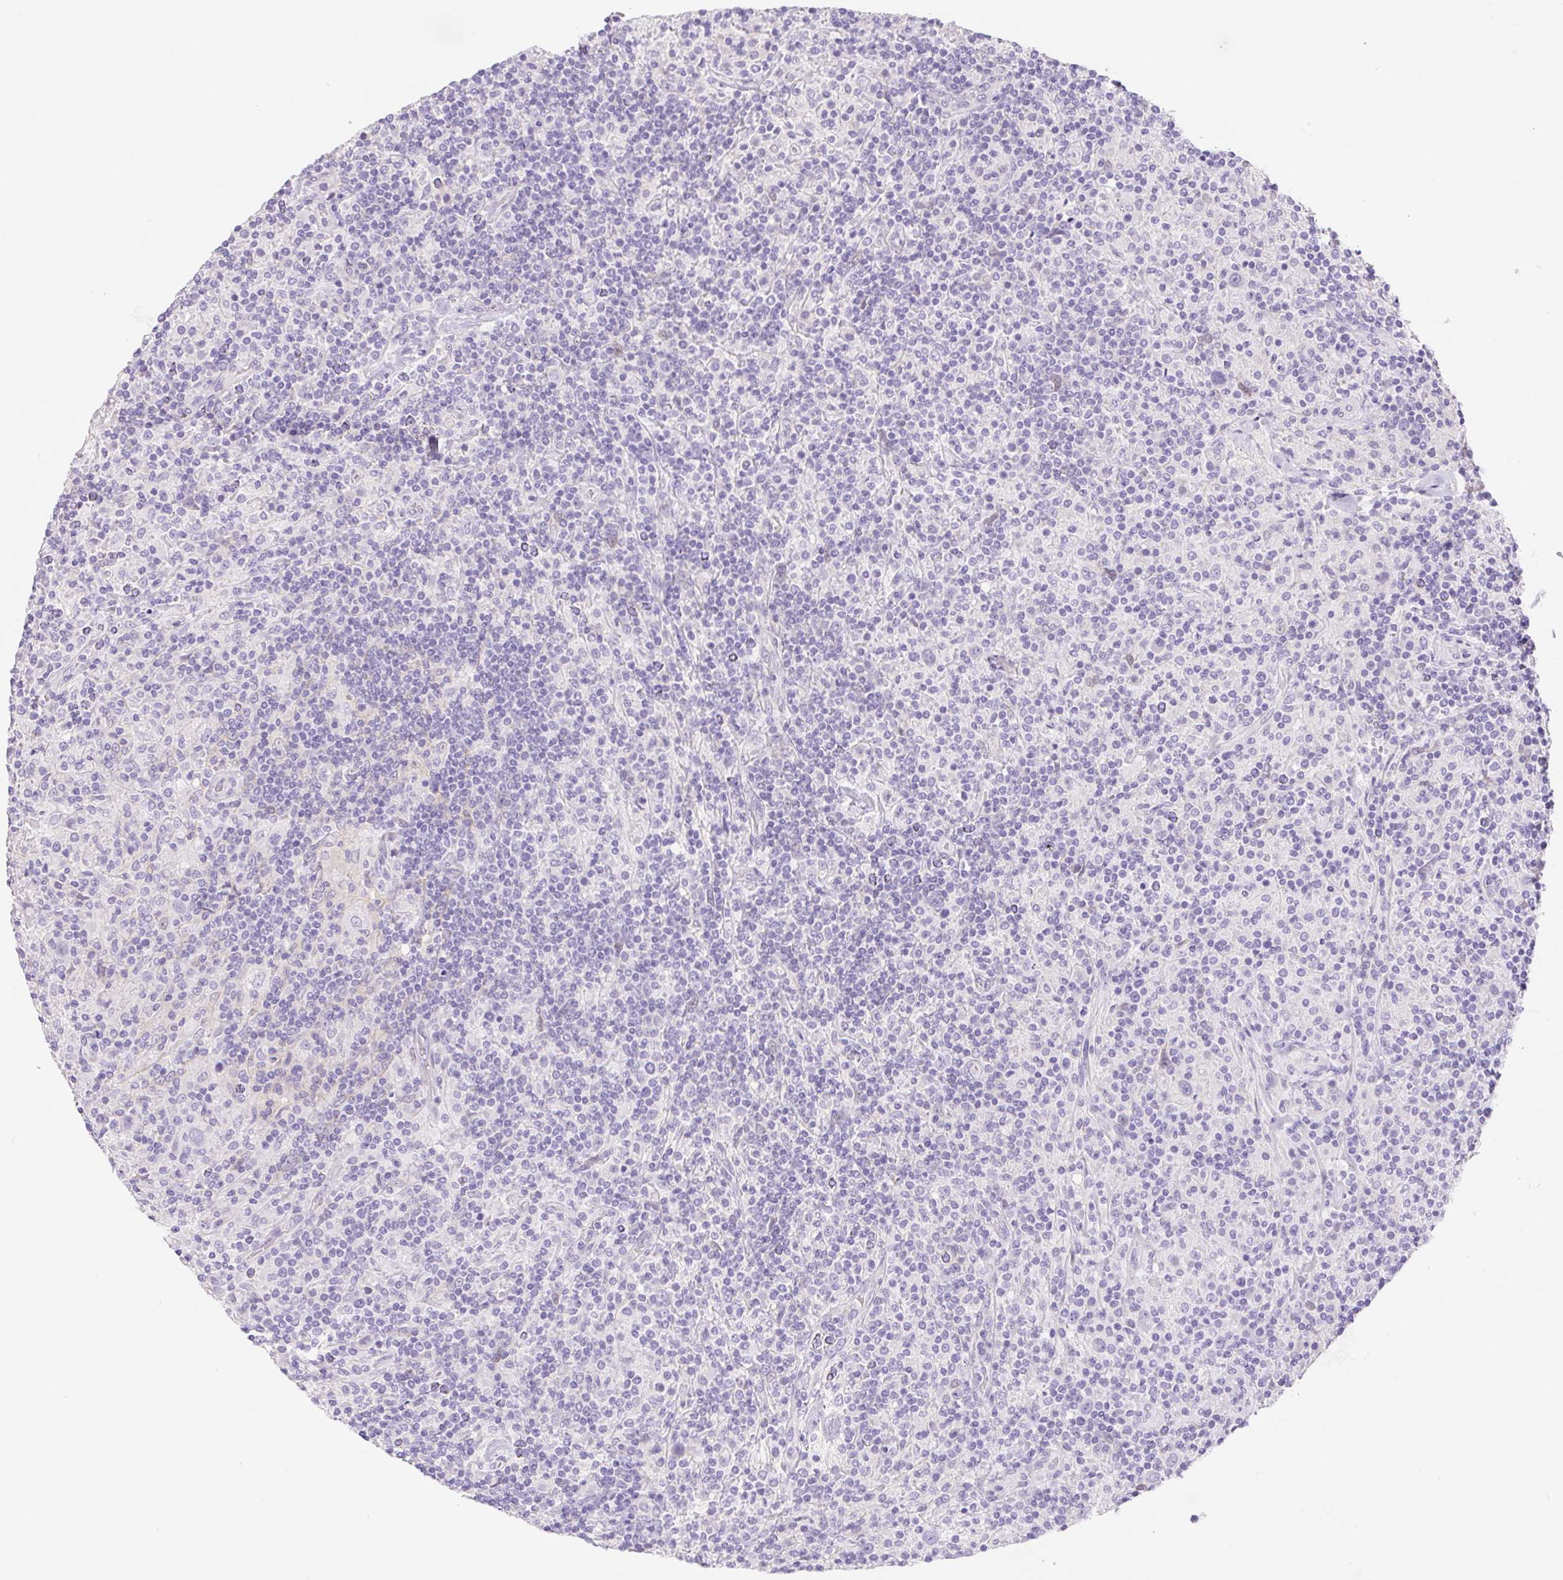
{"staining": {"intensity": "negative", "quantity": "none", "location": "none"}, "tissue": "lymphoma", "cell_type": "Tumor cells", "image_type": "cancer", "snomed": [{"axis": "morphology", "description": "Hodgkin's disease, NOS"}, {"axis": "topography", "description": "Lymph node"}], "caption": "A micrograph of human lymphoma is negative for staining in tumor cells. Brightfield microscopy of immunohistochemistry (IHC) stained with DAB (3,3'-diaminobenzidine) (brown) and hematoxylin (blue), captured at high magnification.", "gene": "PNLIP", "patient": {"sex": "male", "age": 70}}